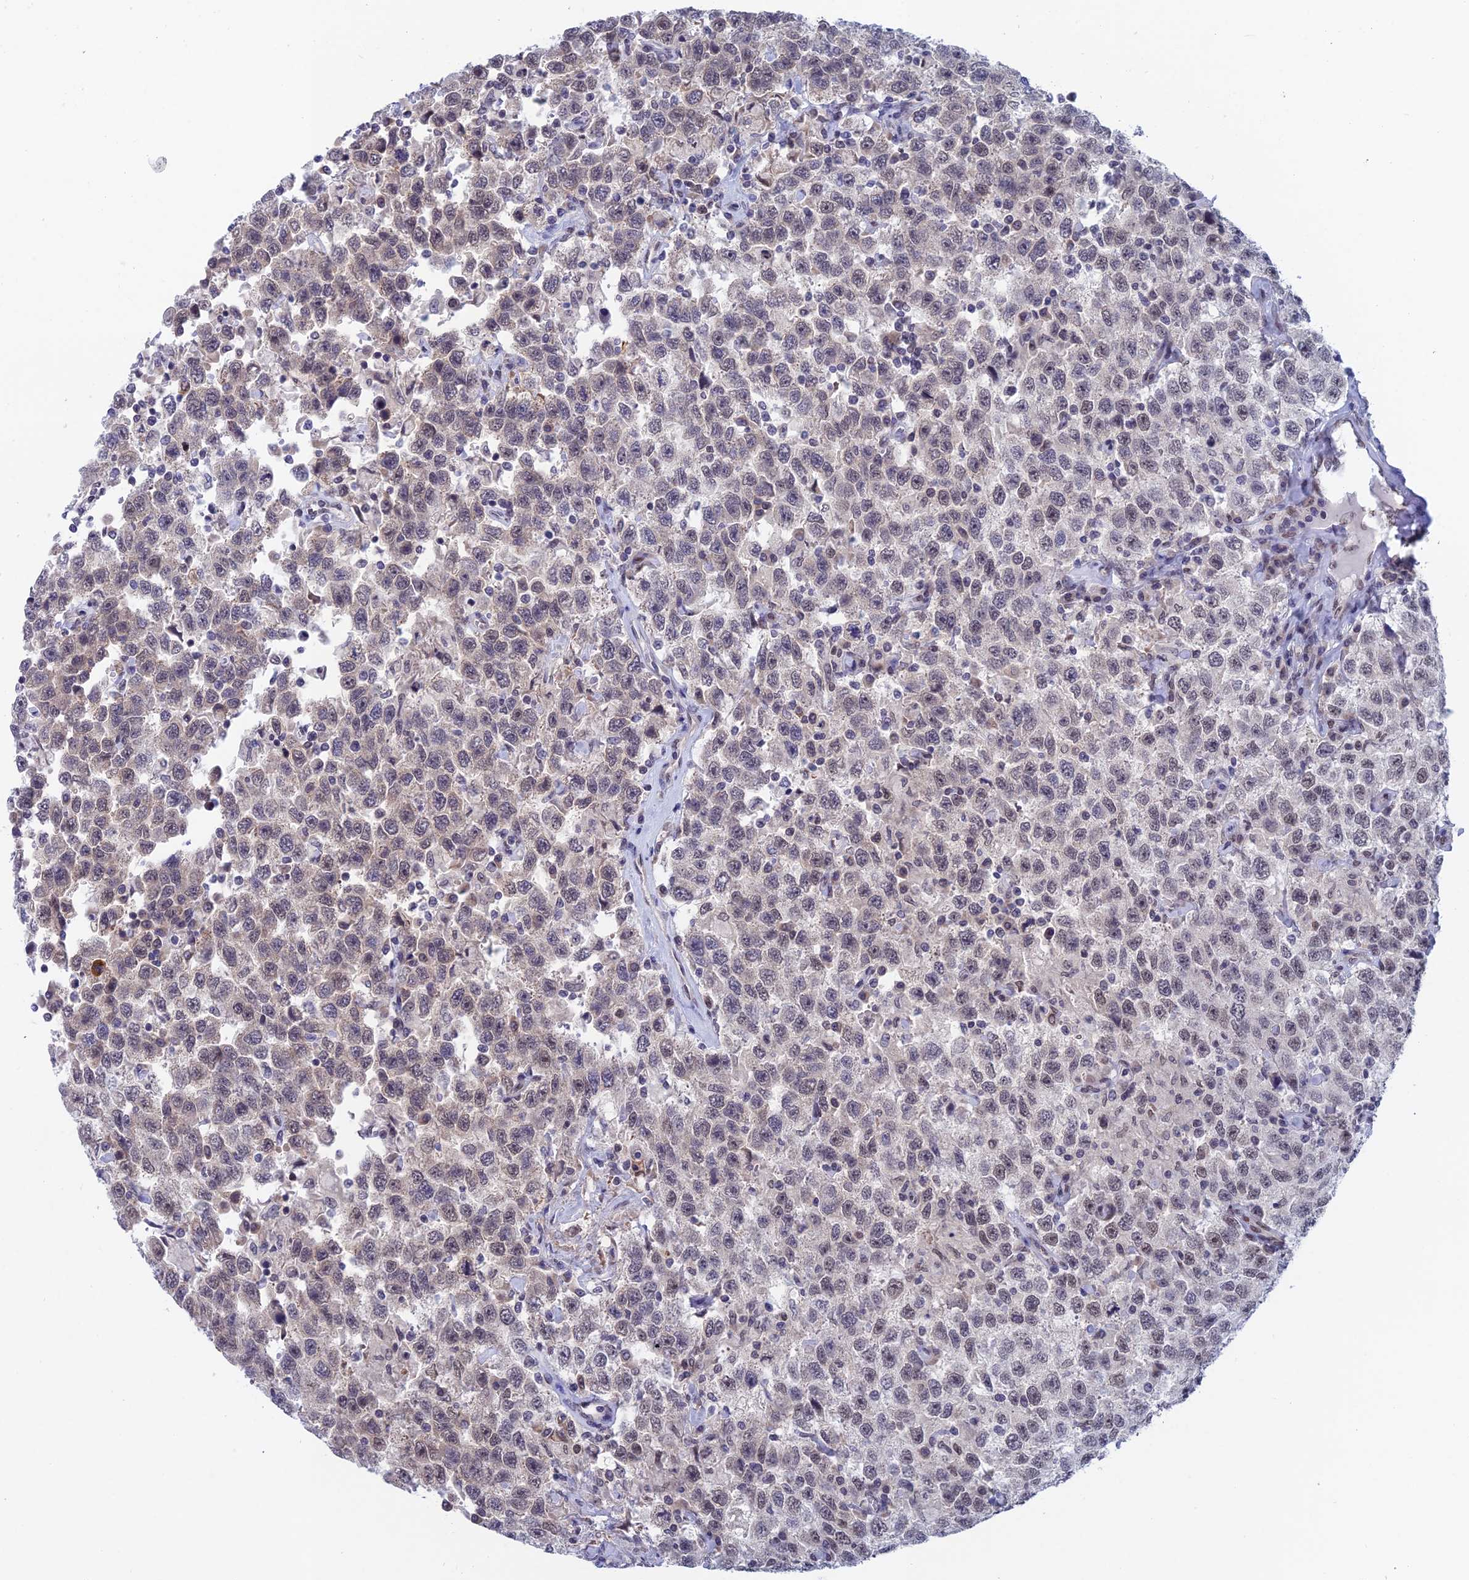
{"staining": {"intensity": "moderate", "quantity": "<25%", "location": "nuclear"}, "tissue": "testis cancer", "cell_type": "Tumor cells", "image_type": "cancer", "snomed": [{"axis": "morphology", "description": "Seminoma, NOS"}, {"axis": "topography", "description": "Testis"}], "caption": "Tumor cells display low levels of moderate nuclear positivity in about <25% of cells in seminoma (testis). (IHC, brightfield microscopy, high magnification).", "gene": "NABP2", "patient": {"sex": "male", "age": 41}}